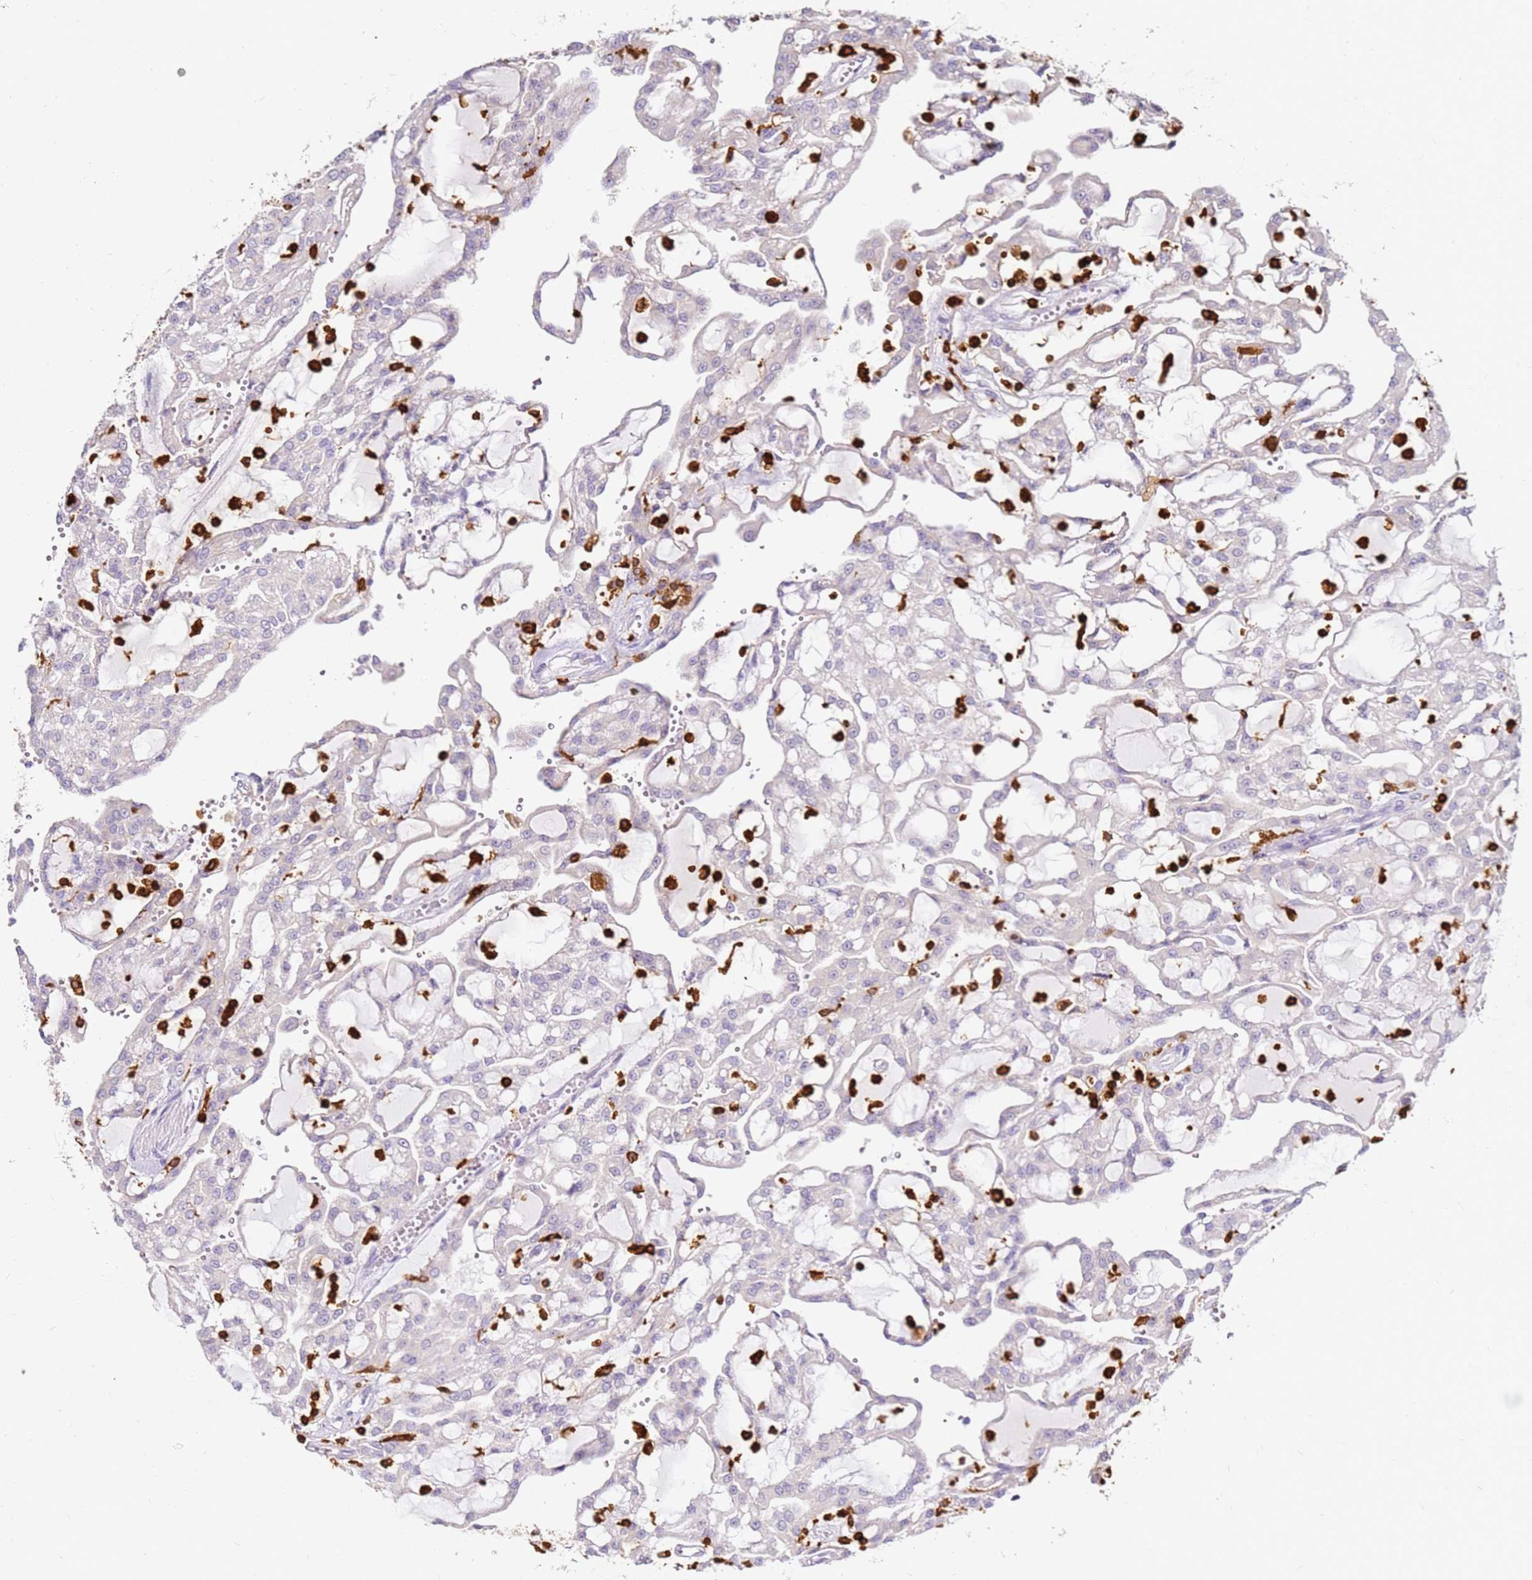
{"staining": {"intensity": "negative", "quantity": "none", "location": "none"}, "tissue": "renal cancer", "cell_type": "Tumor cells", "image_type": "cancer", "snomed": [{"axis": "morphology", "description": "Adenocarcinoma, NOS"}, {"axis": "topography", "description": "Kidney"}], "caption": "There is no significant positivity in tumor cells of renal cancer (adenocarcinoma).", "gene": "CORO1A", "patient": {"sex": "male", "age": 63}}